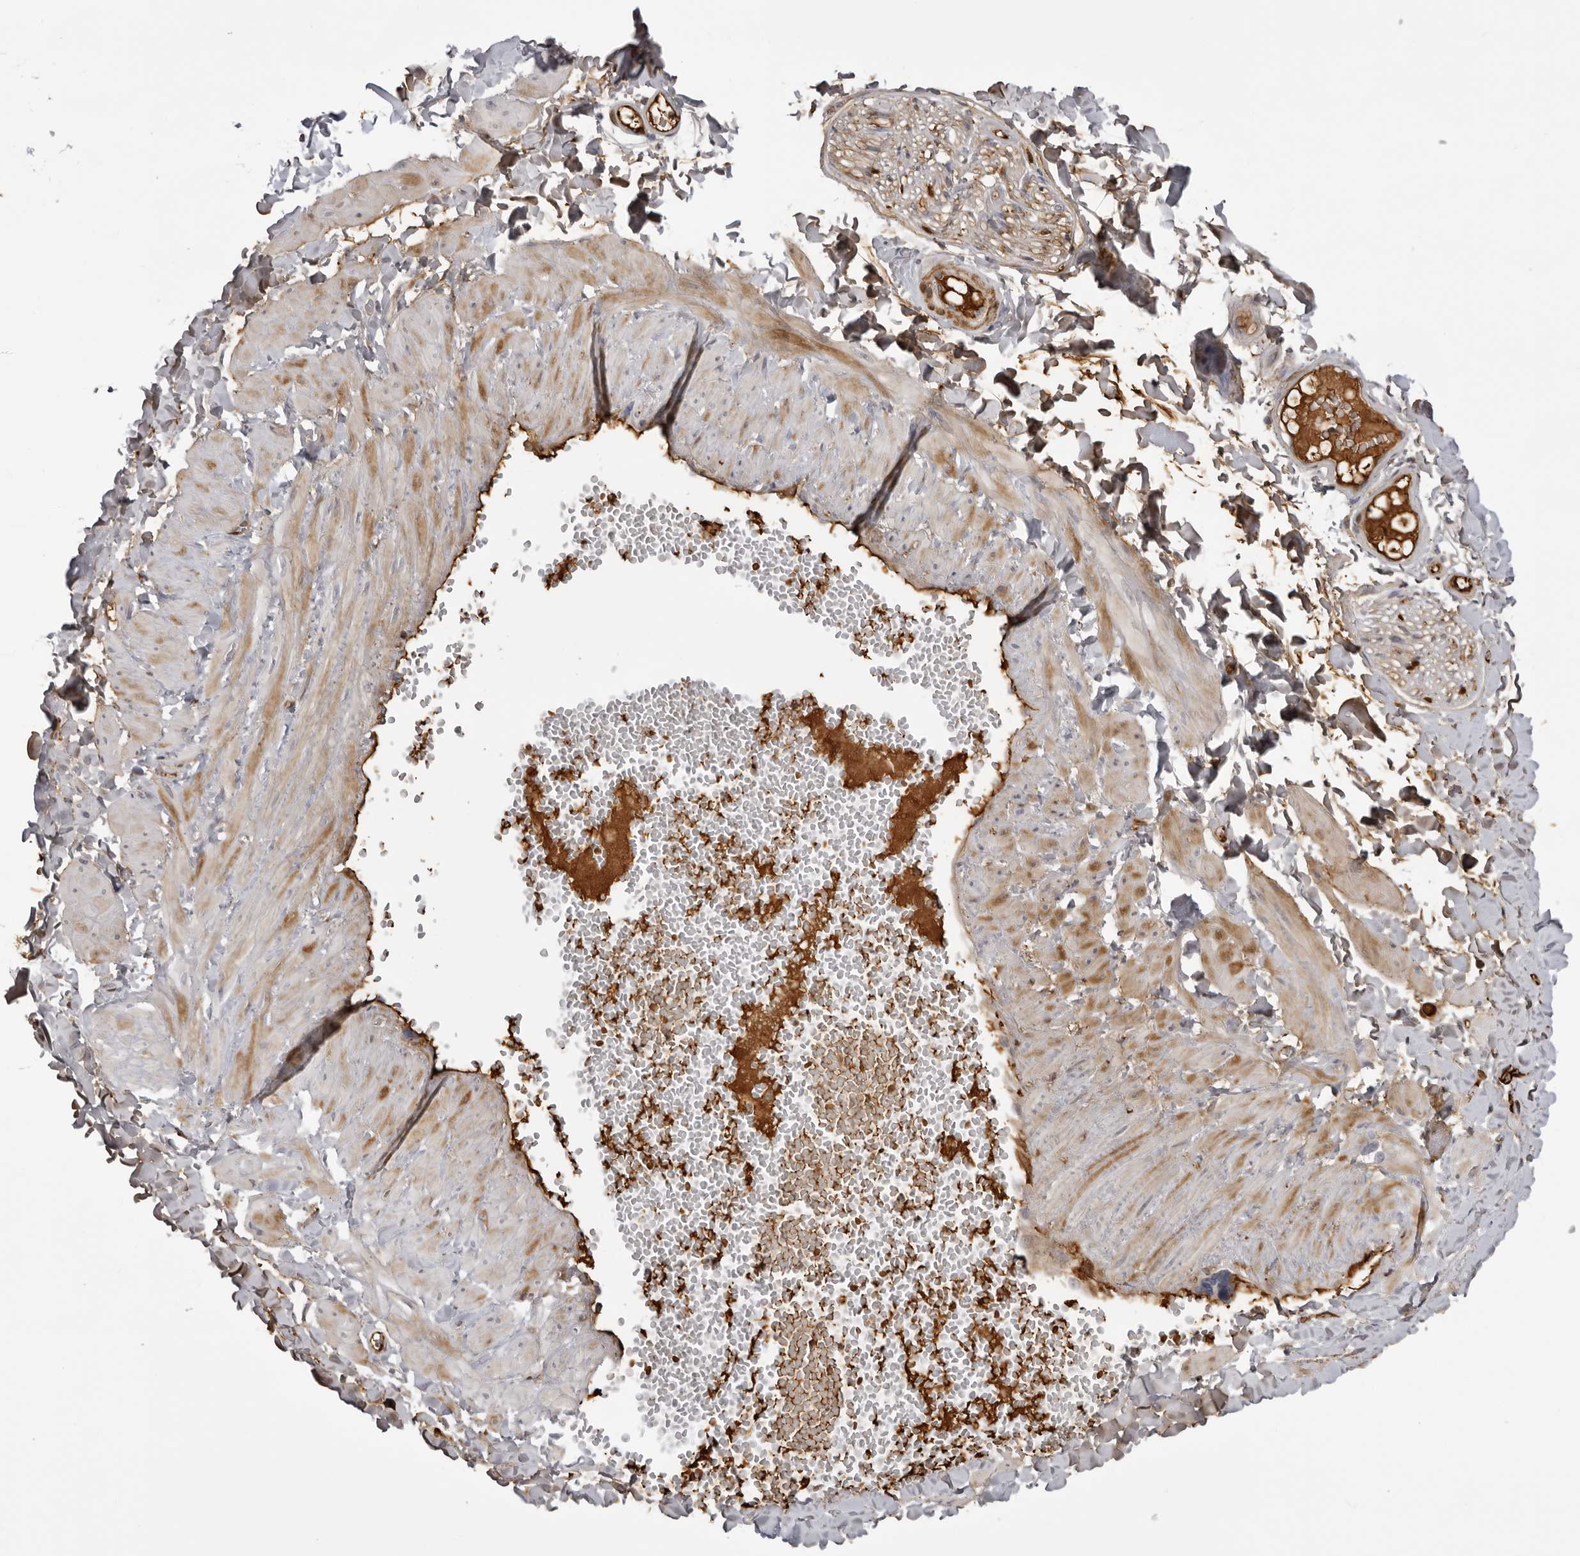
{"staining": {"intensity": "moderate", "quantity": ">75%", "location": "cytoplasmic/membranous"}, "tissue": "soft tissue", "cell_type": "Fibroblasts", "image_type": "normal", "snomed": [{"axis": "morphology", "description": "Normal tissue, NOS"}, {"axis": "topography", "description": "Adipose tissue"}, {"axis": "topography", "description": "Vascular tissue"}, {"axis": "topography", "description": "Peripheral nerve tissue"}], "caption": "The immunohistochemical stain highlights moderate cytoplasmic/membranous expression in fibroblasts of unremarkable soft tissue.", "gene": "PLEKHF2", "patient": {"sex": "male", "age": 25}}